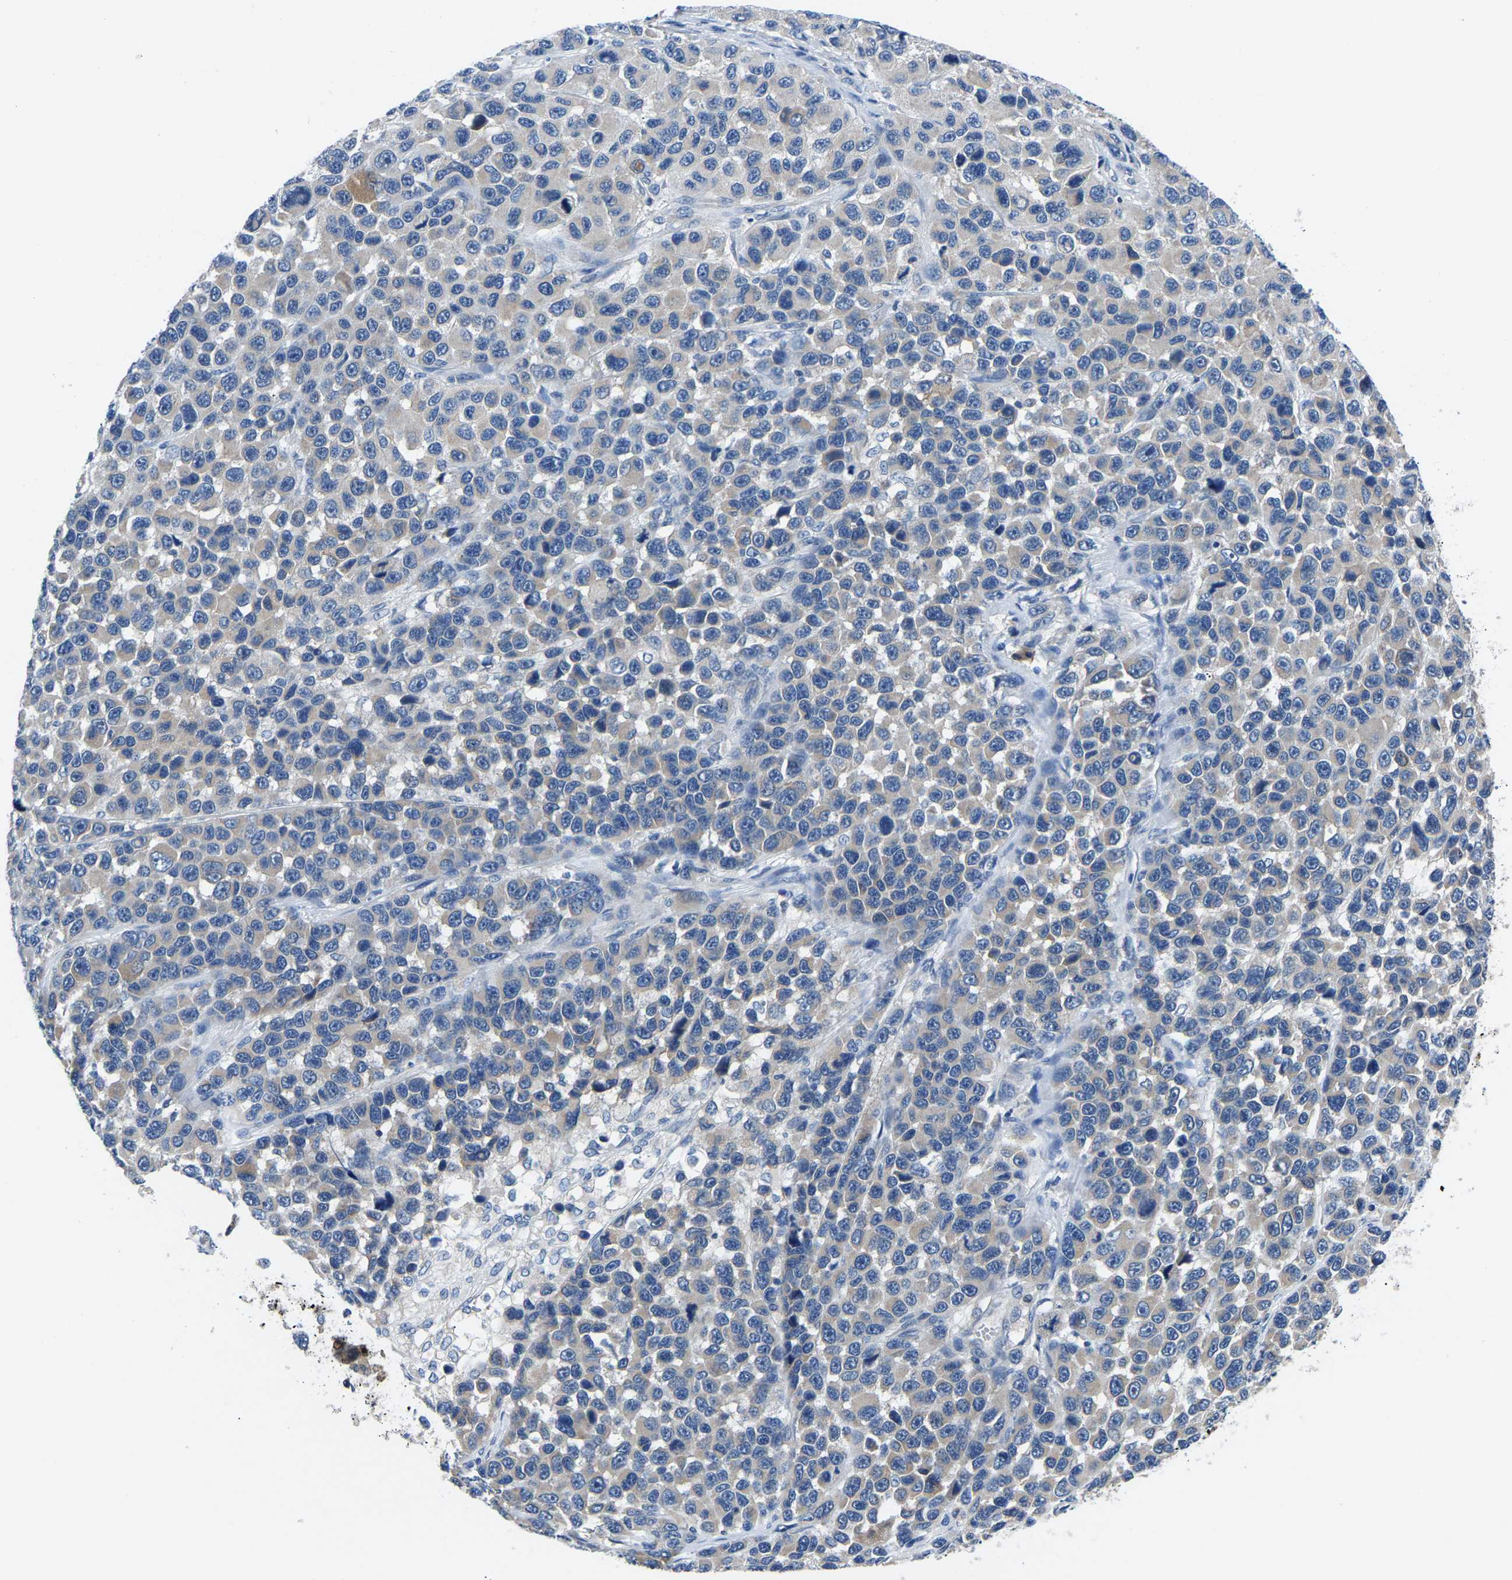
{"staining": {"intensity": "negative", "quantity": "none", "location": "none"}, "tissue": "melanoma", "cell_type": "Tumor cells", "image_type": "cancer", "snomed": [{"axis": "morphology", "description": "Malignant melanoma, NOS"}, {"axis": "topography", "description": "Skin"}], "caption": "Human melanoma stained for a protein using IHC displays no staining in tumor cells.", "gene": "TOR1B", "patient": {"sex": "male", "age": 53}}